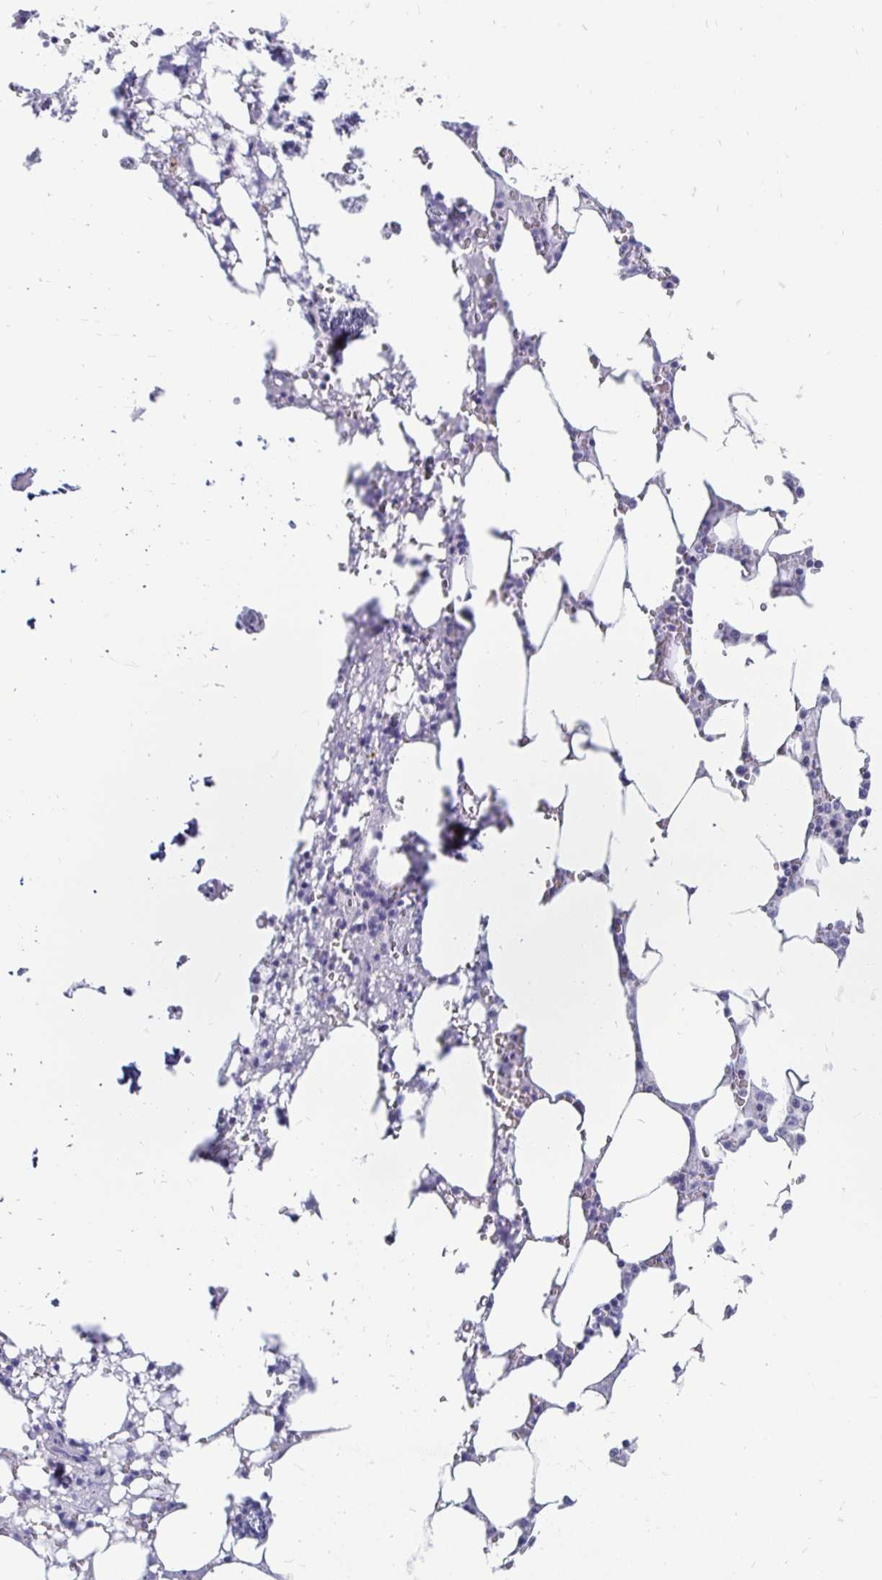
{"staining": {"intensity": "negative", "quantity": "none", "location": "none"}, "tissue": "bone marrow", "cell_type": "Hematopoietic cells", "image_type": "normal", "snomed": [{"axis": "morphology", "description": "Normal tissue, NOS"}, {"axis": "topography", "description": "Bone marrow"}], "caption": "Immunohistochemical staining of benign human bone marrow reveals no significant expression in hematopoietic cells. Nuclei are stained in blue.", "gene": "PEG10", "patient": {"sex": "male", "age": 64}}